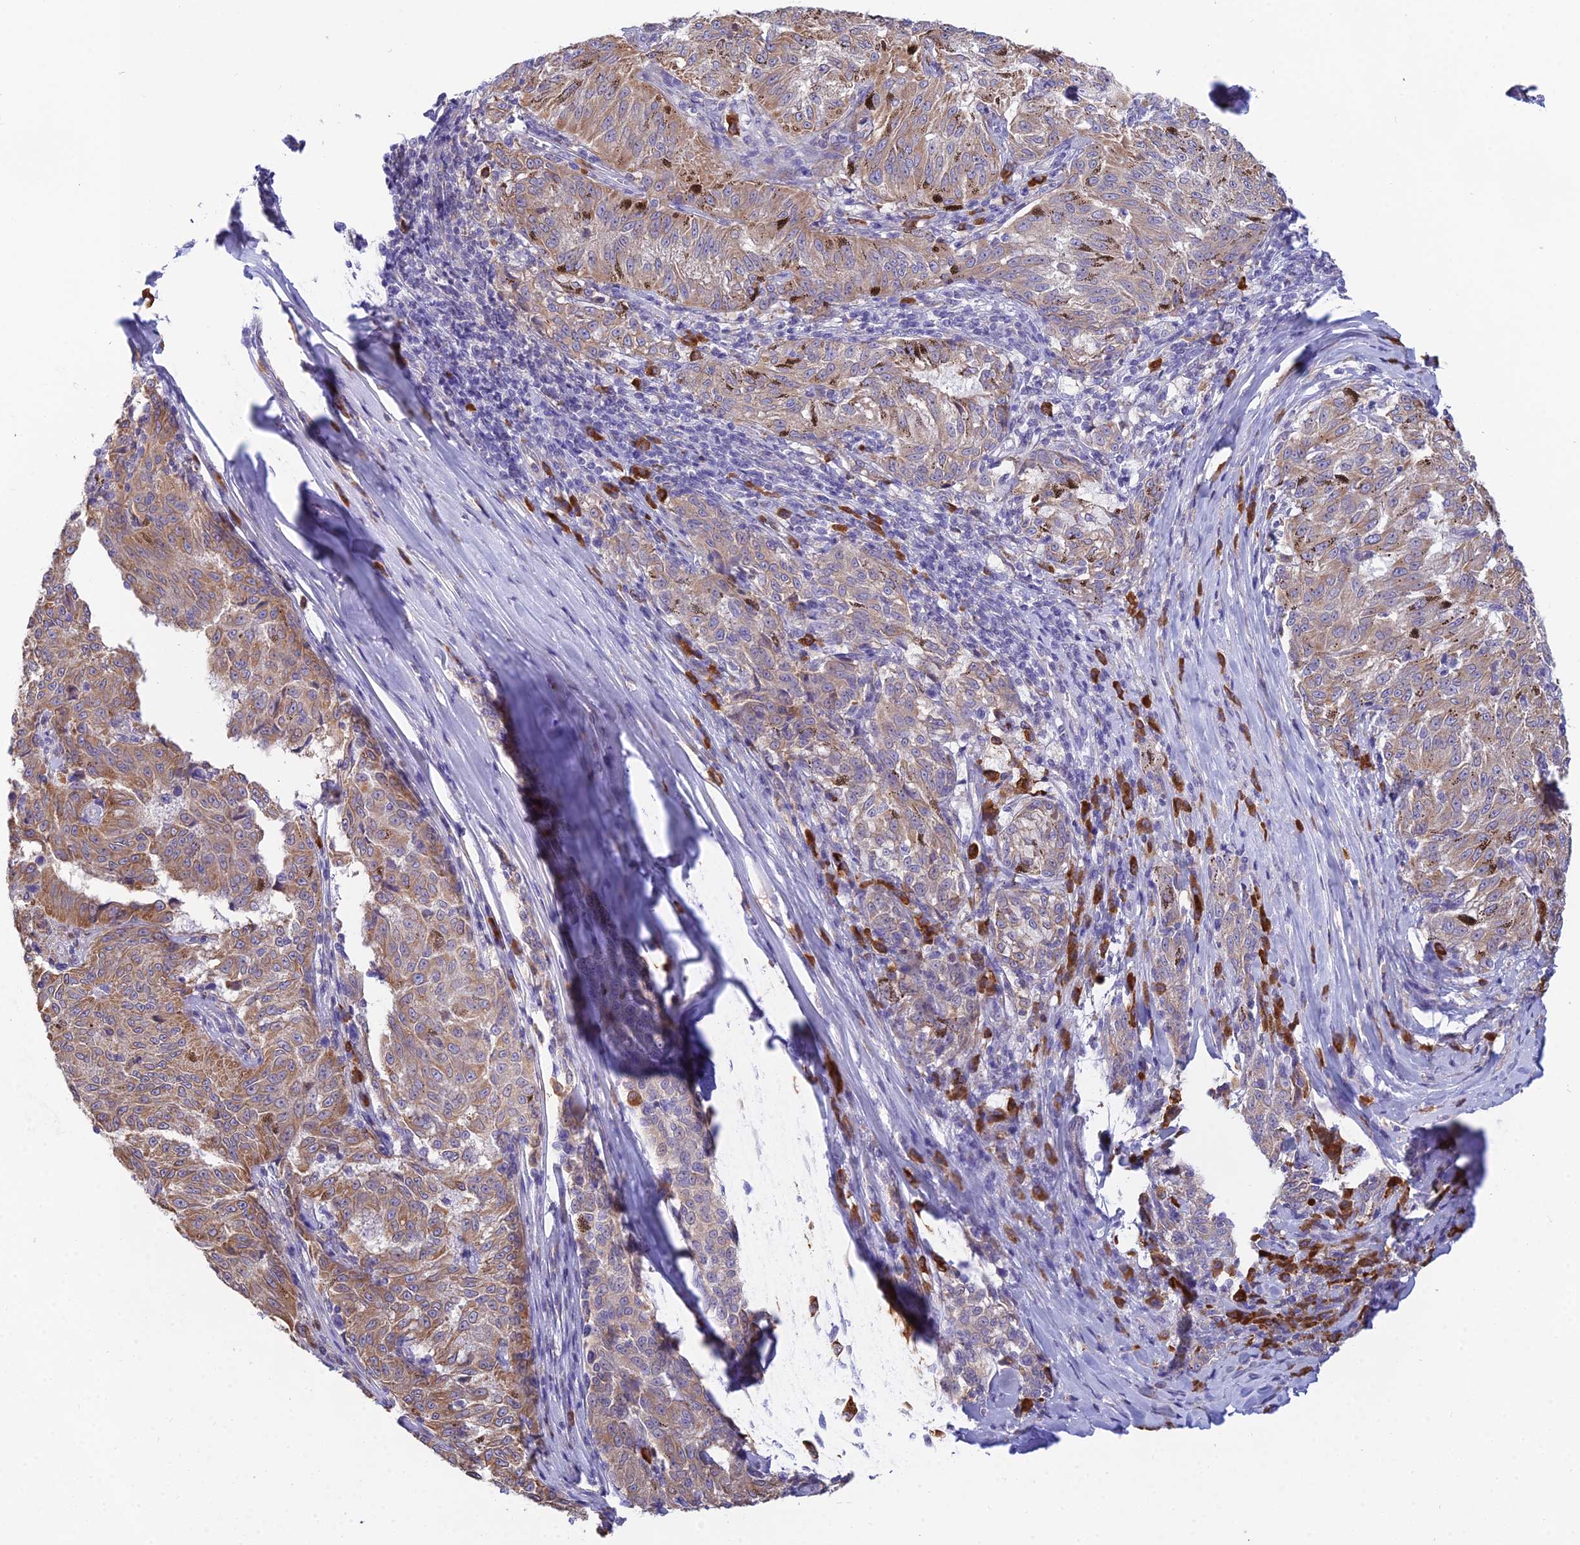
{"staining": {"intensity": "moderate", "quantity": ">75%", "location": "cytoplasmic/membranous"}, "tissue": "melanoma", "cell_type": "Tumor cells", "image_type": "cancer", "snomed": [{"axis": "morphology", "description": "Malignant melanoma, NOS"}, {"axis": "topography", "description": "Skin"}], "caption": "Immunohistochemistry of malignant melanoma exhibits medium levels of moderate cytoplasmic/membranous staining in about >75% of tumor cells. The protein is shown in brown color, while the nuclei are stained blue.", "gene": "HM13", "patient": {"sex": "female", "age": 72}}